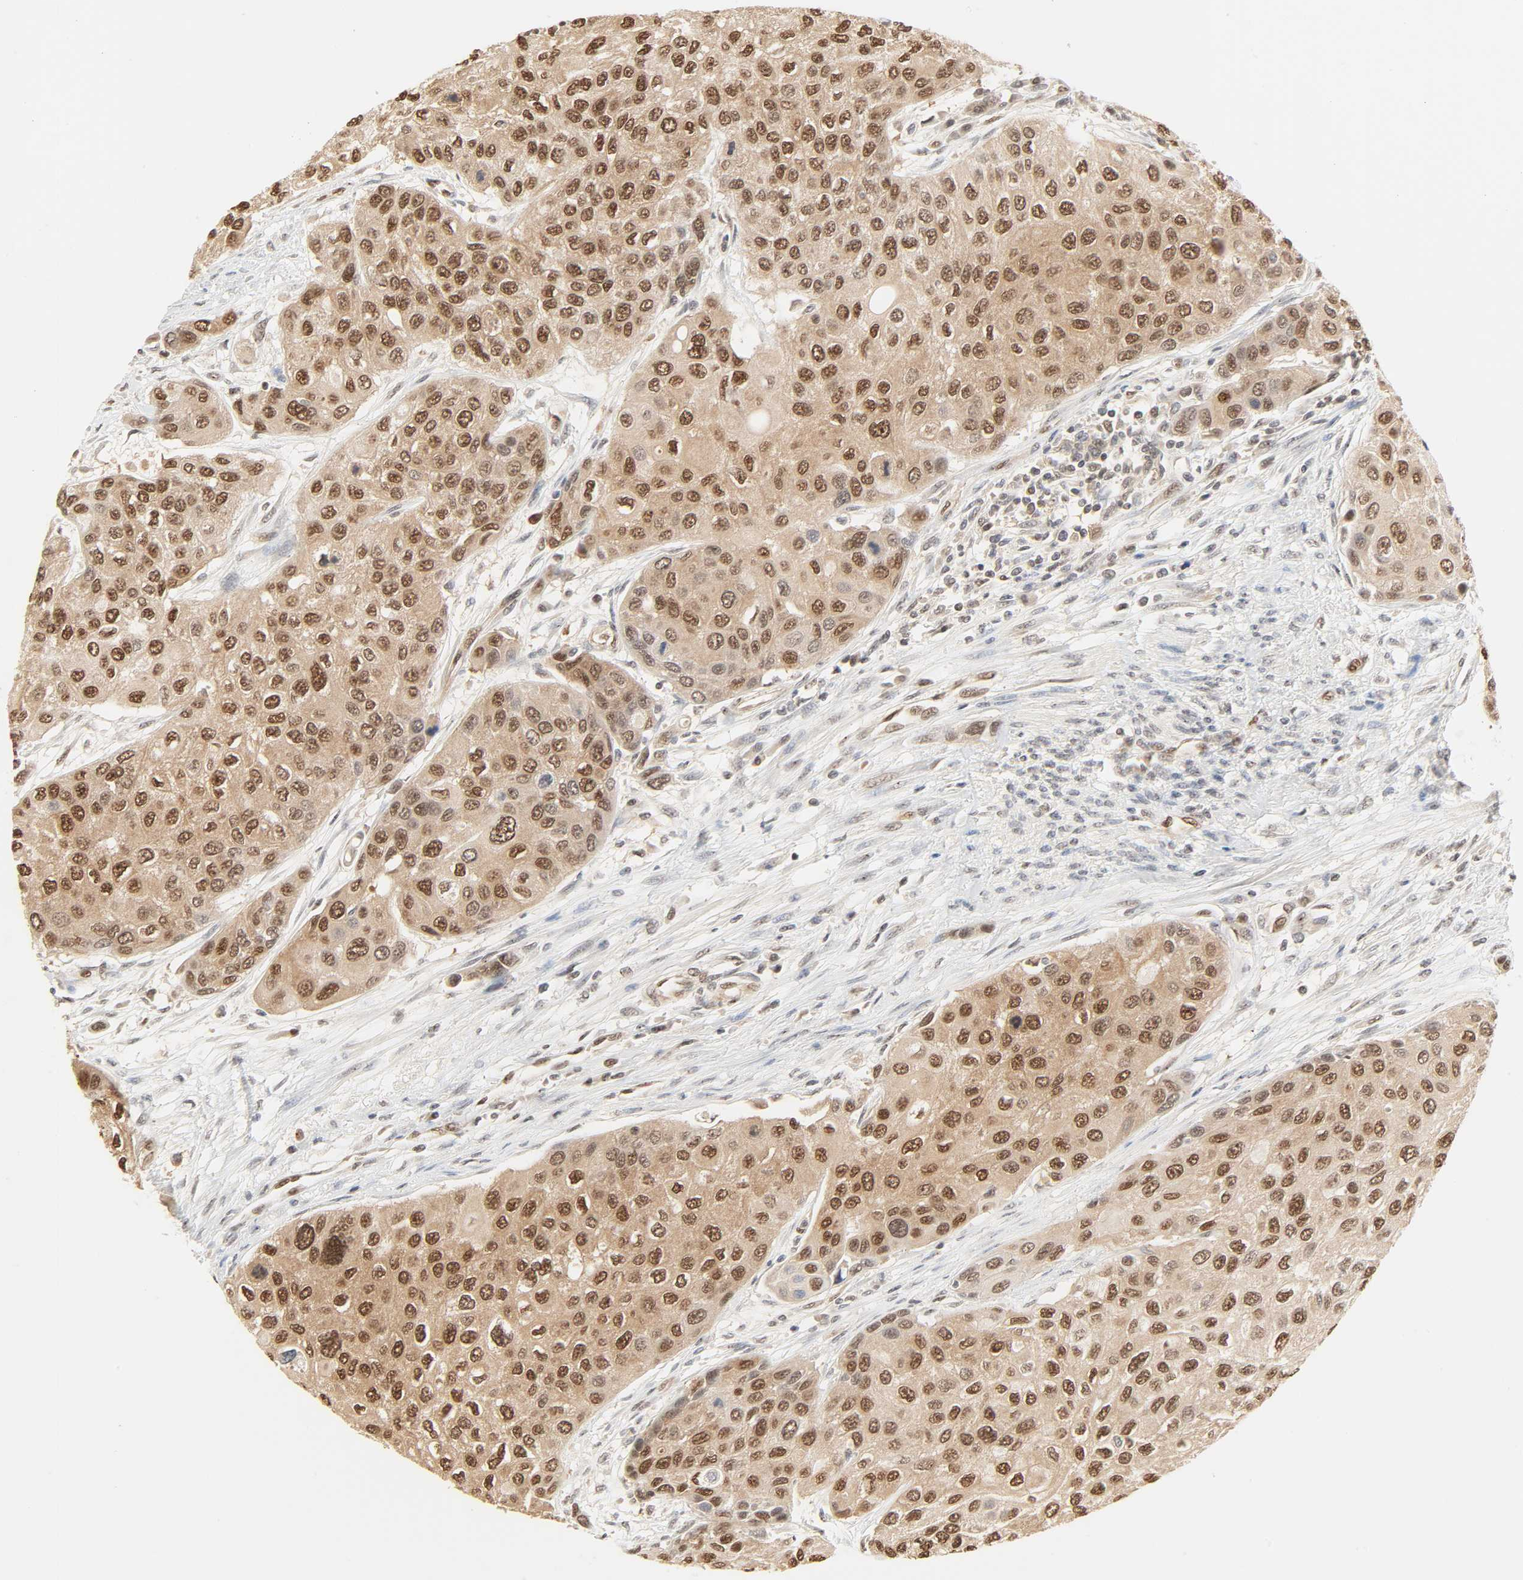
{"staining": {"intensity": "moderate", "quantity": ">75%", "location": "cytoplasmic/membranous,nuclear"}, "tissue": "urothelial cancer", "cell_type": "Tumor cells", "image_type": "cancer", "snomed": [{"axis": "morphology", "description": "Urothelial carcinoma, High grade"}, {"axis": "topography", "description": "Urinary bladder"}], "caption": "This micrograph shows high-grade urothelial carcinoma stained with IHC to label a protein in brown. The cytoplasmic/membranous and nuclear of tumor cells show moderate positivity for the protein. Nuclei are counter-stained blue.", "gene": "UBC", "patient": {"sex": "female", "age": 56}}